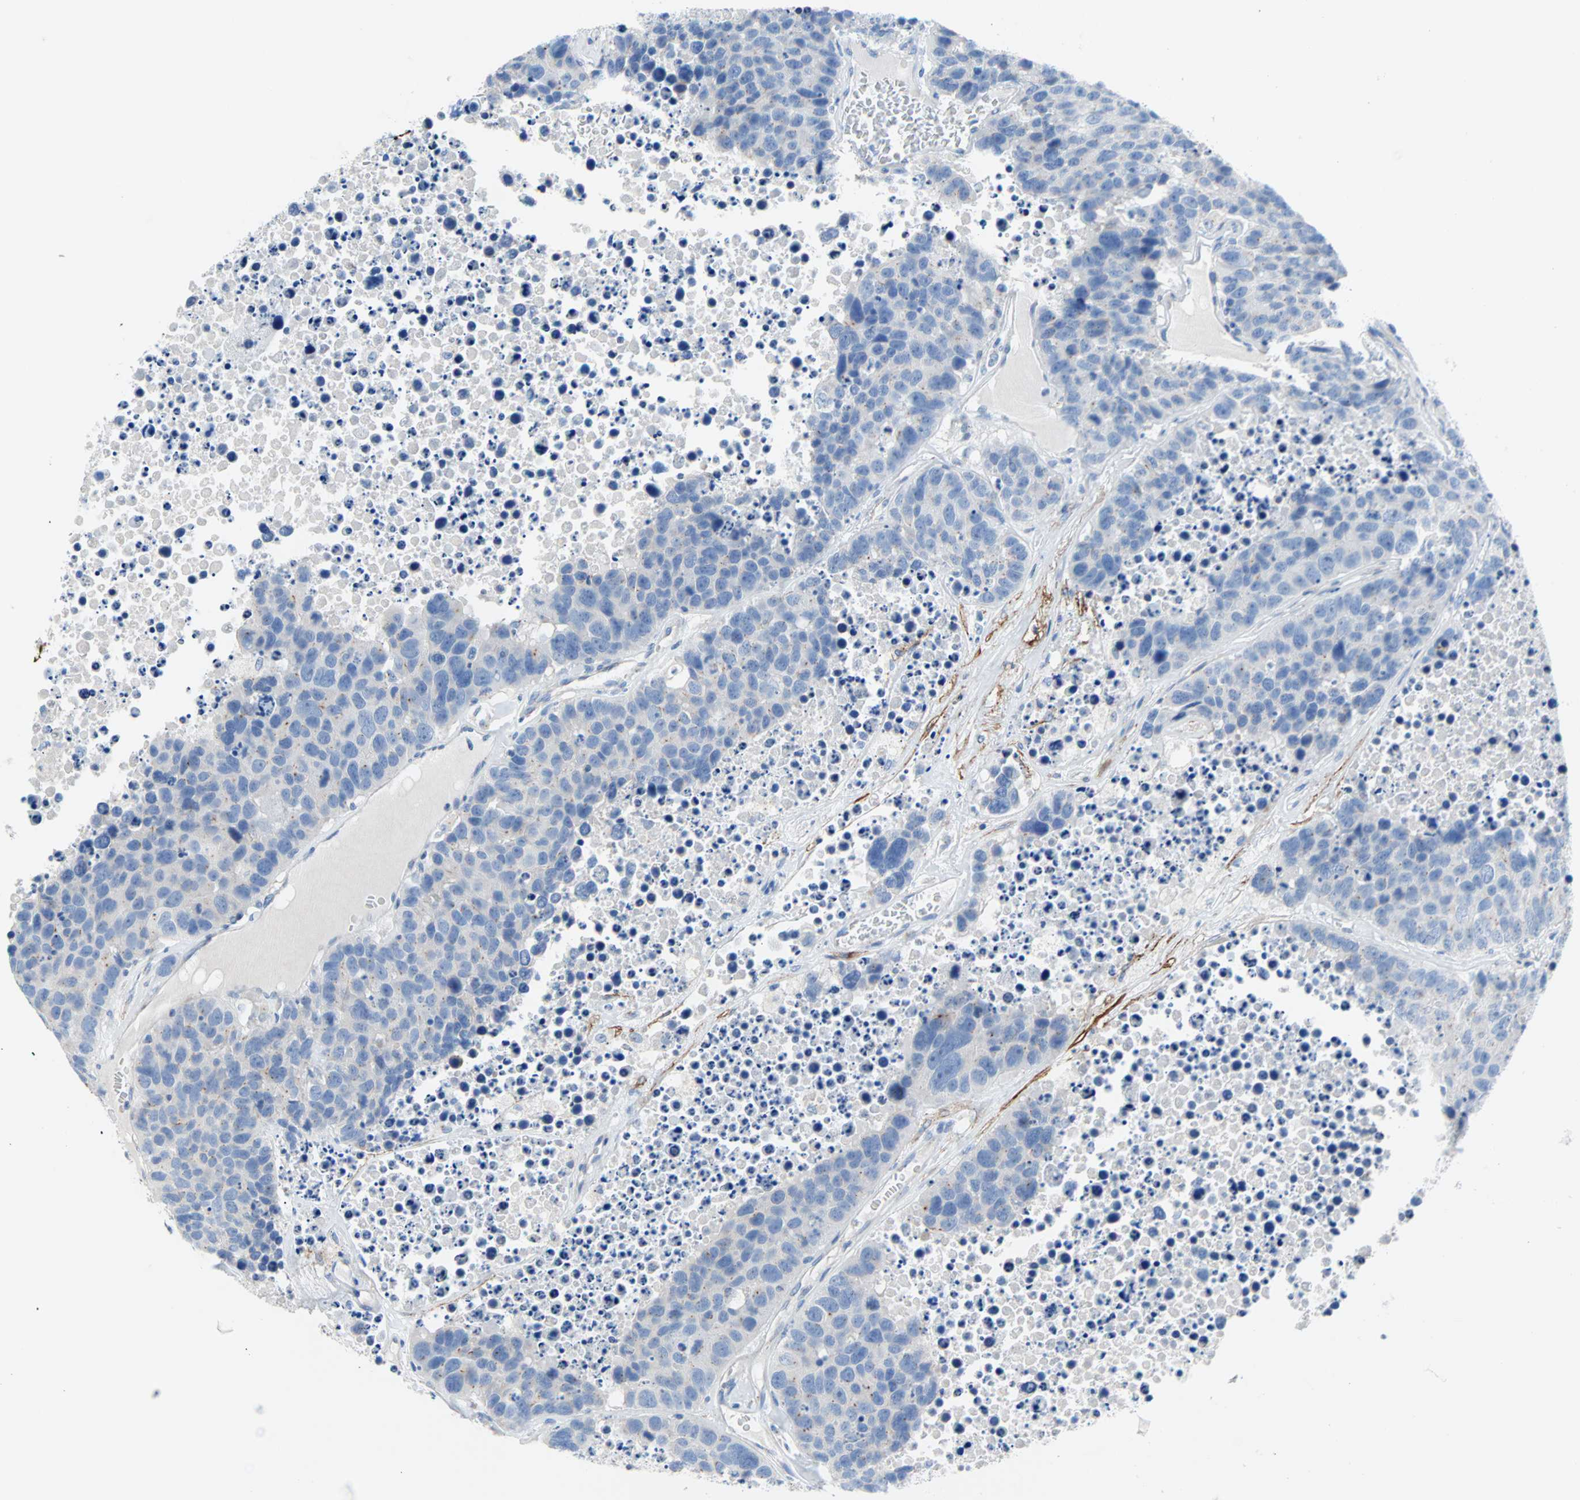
{"staining": {"intensity": "negative", "quantity": "none", "location": "none"}, "tissue": "carcinoid", "cell_type": "Tumor cells", "image_type": "cancer", "snomed": [{"axis": "morphology", "description": "Carcinoid, malignant, NOS"}, {"axis": "topography", "description": "Lung"}], "caption": "The photomicrograph exhibits no significant expression in tumor cells of carcinoid (malignant).", "gene": "PDPN", "patient": {"sex": "male", "age": 60}}